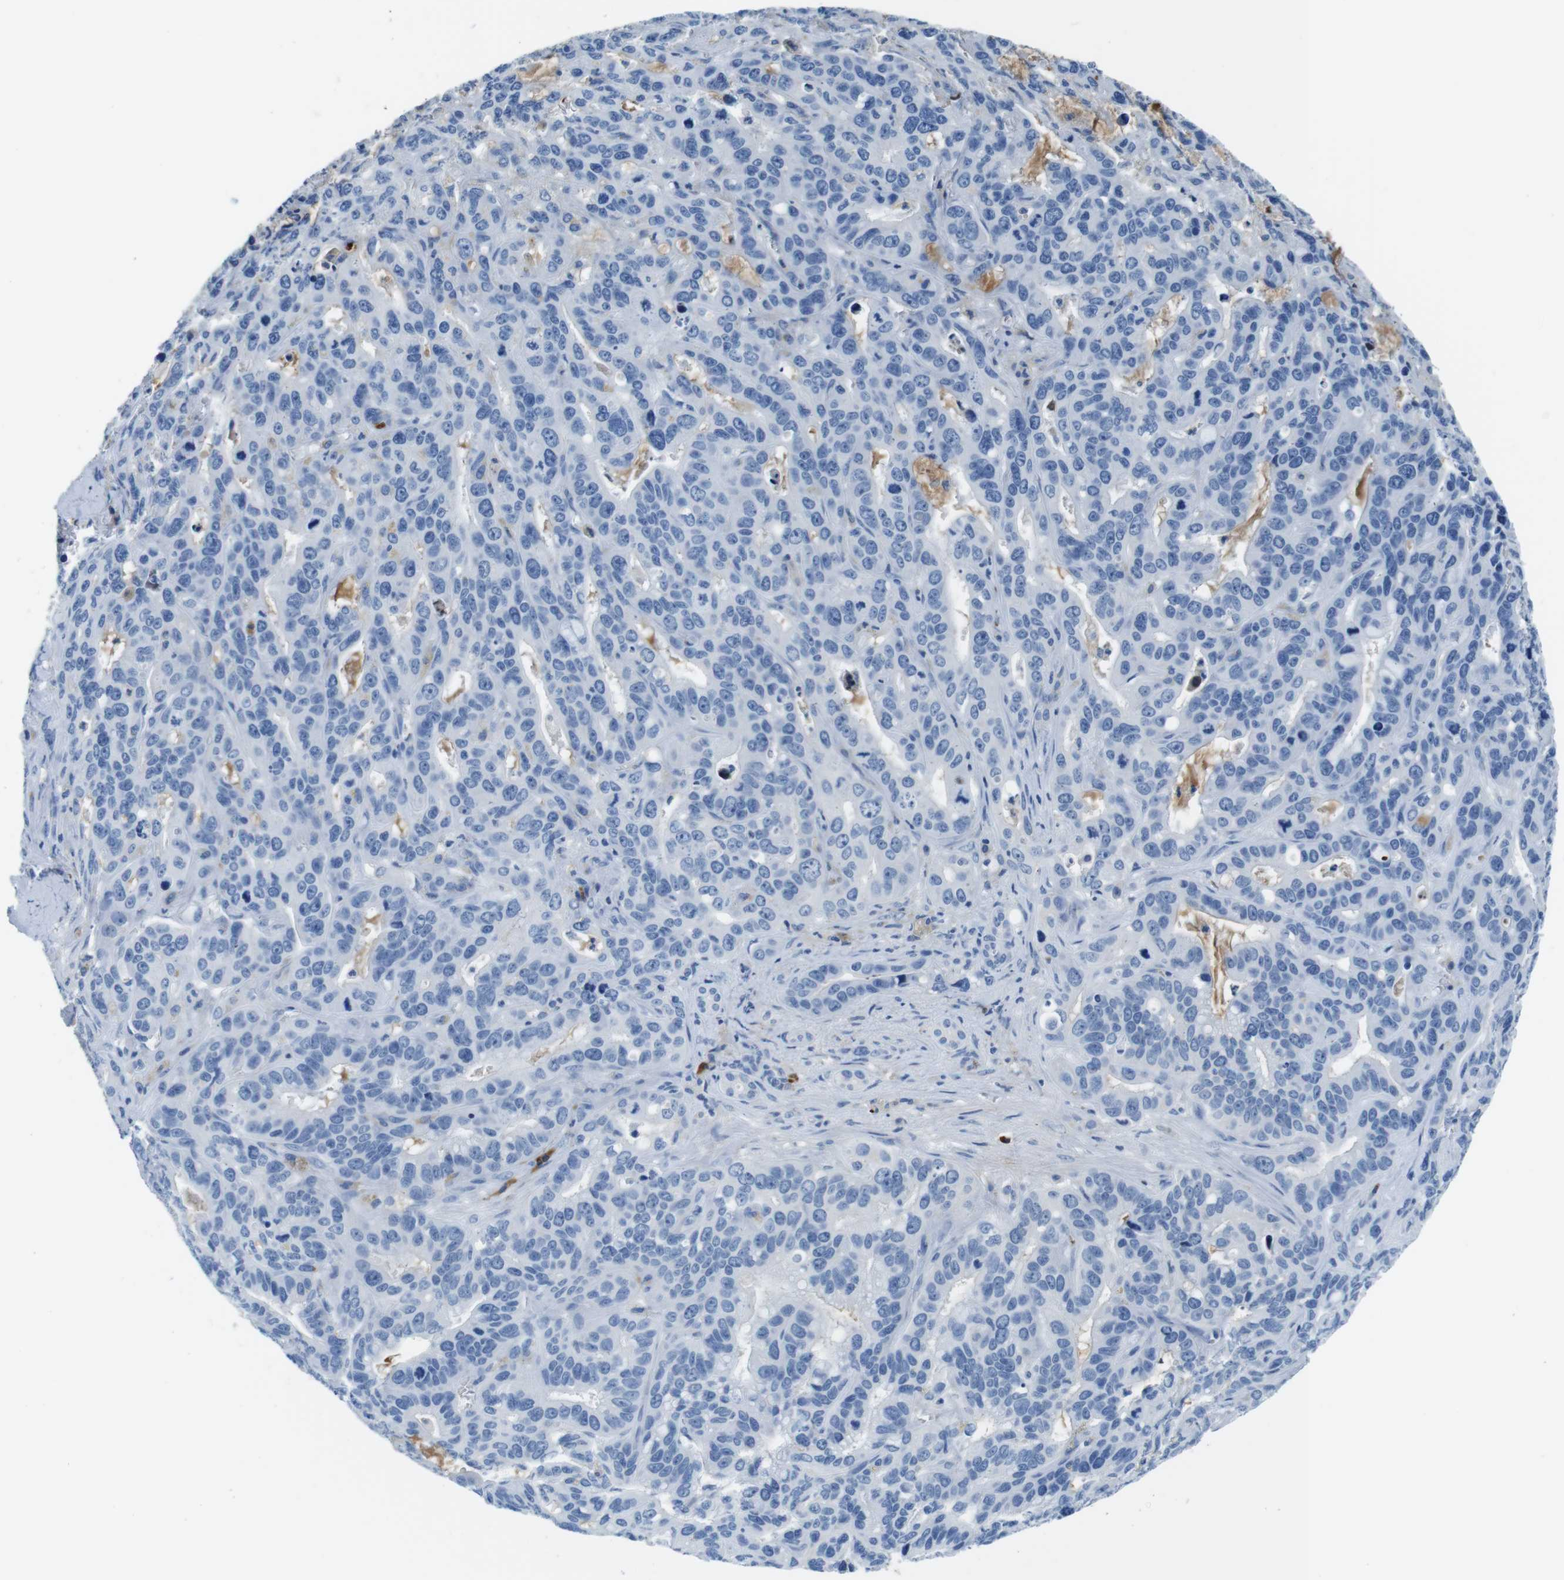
{"staining": {"intensity": "negative", "quantity": "none", "location": "none"}, "tissue": "liver cancer", "cell_type": "Tumor cells", "image_type": "cancer", "snomed": [{"axis": "morphology", "description": "Cholangiocarcinoma"}, {"axis": "topography", "description": "Liver"}], "caption": "Tumor cells show no significant protein positivity in liver cancer (cholangiocarcinoma).", "gene": "IGKC", "patient": {"sex": "female", "age": 65}}